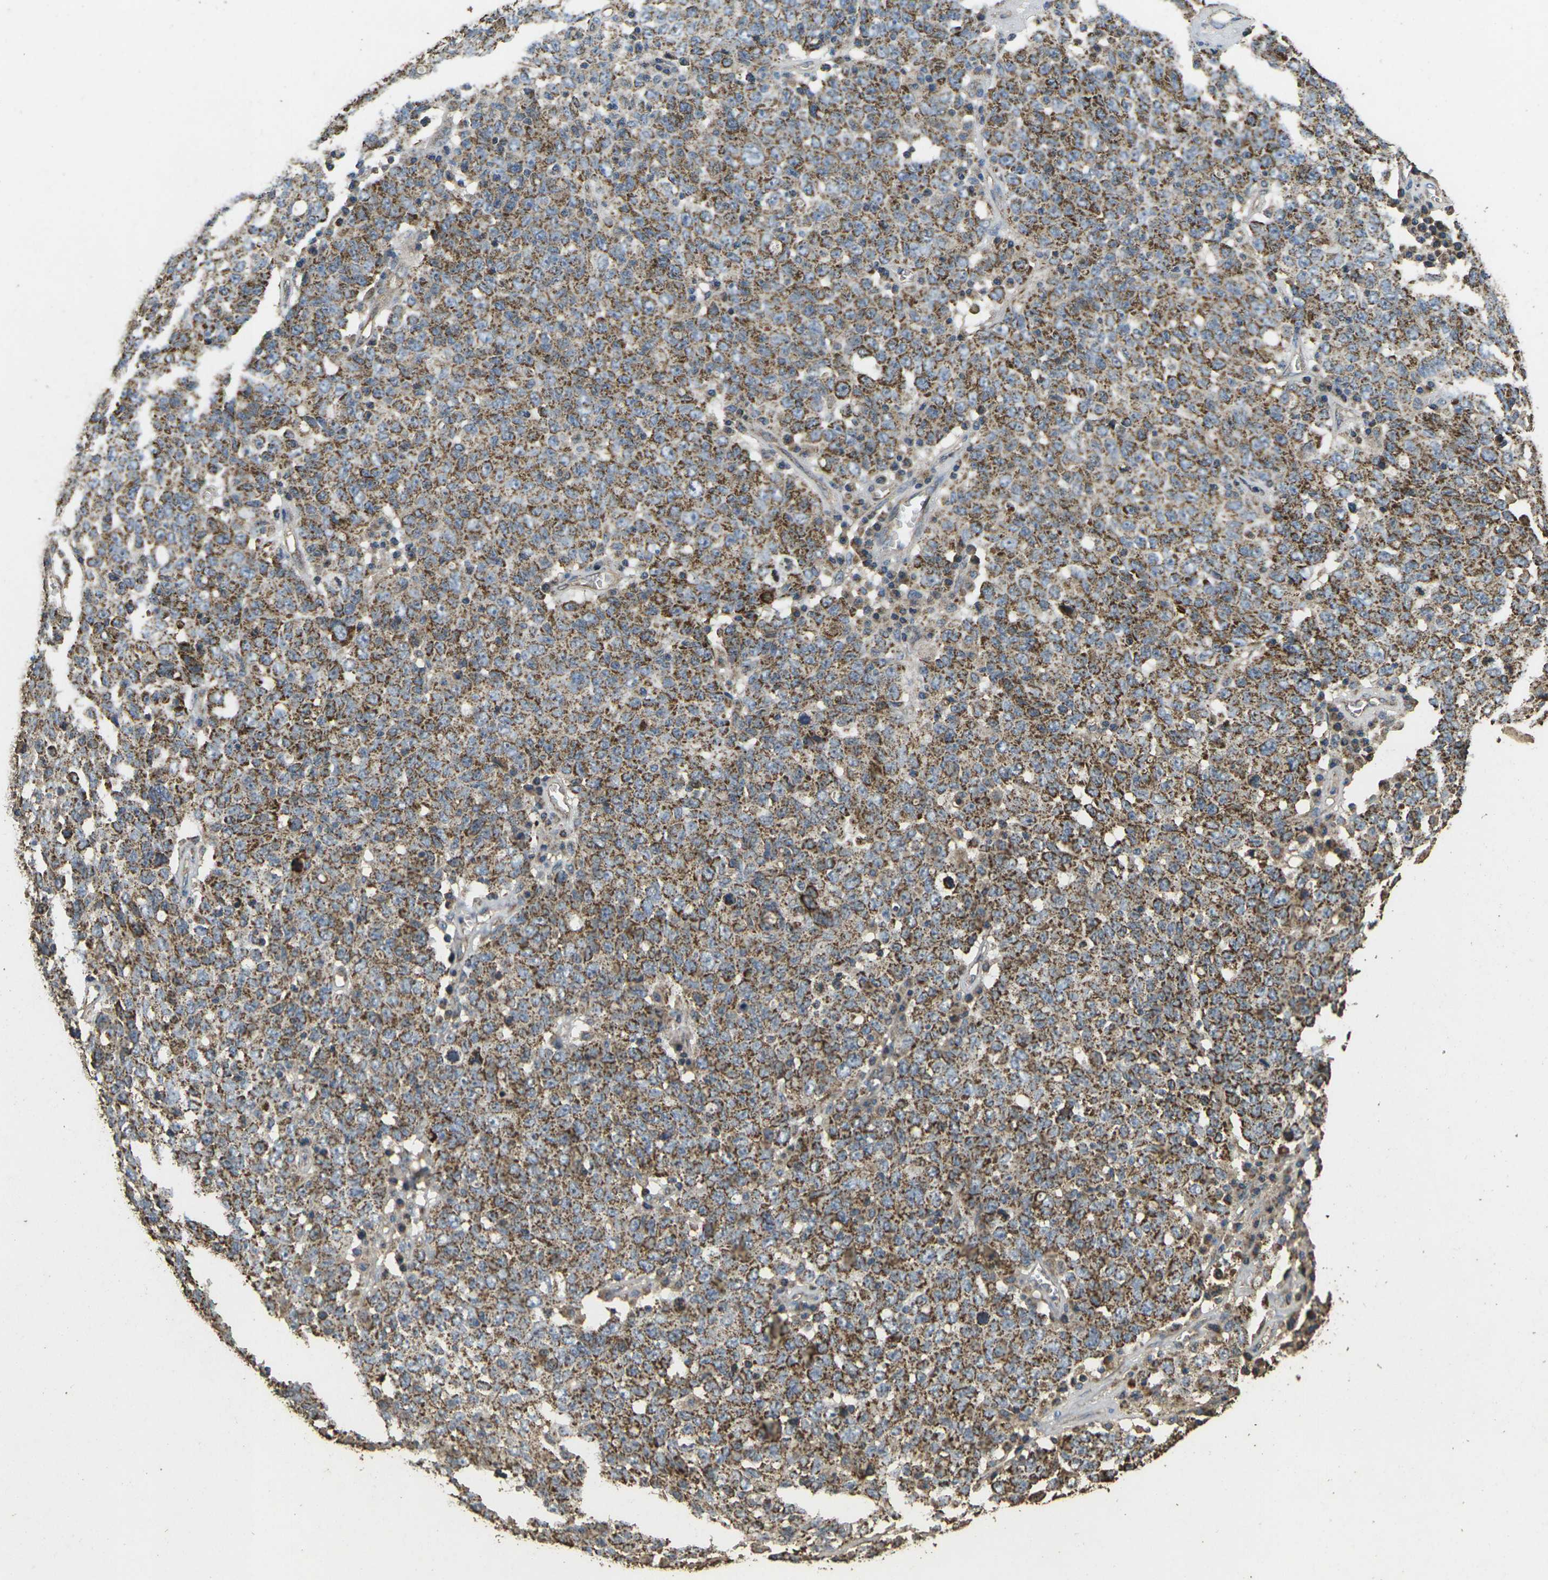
{"staining": {"intensity": "moderate", "quantity": ">75%", "location": "cytoplasmic/membranous"}, "tissue": "ovarian cancer", "cell_type": "Tumor cells", "image_type": "cancer", "snomed": [{"axis": "morphology", "description": "Carcinoma, endometroid"}, {"axis": "topography", "description": "Ovary"}], "caption": "Protein expression analysis of ovarian cancer reveals moderate cytoplasmic/membranous staining in approximately >75% of tumor cells. (DAB (3,3'-diaminobenzidine) IHC, brown staining for protein, blue staining for nuclei).", "gene": "MAPK11", "patient": {"sex": "female", "age": 62}}